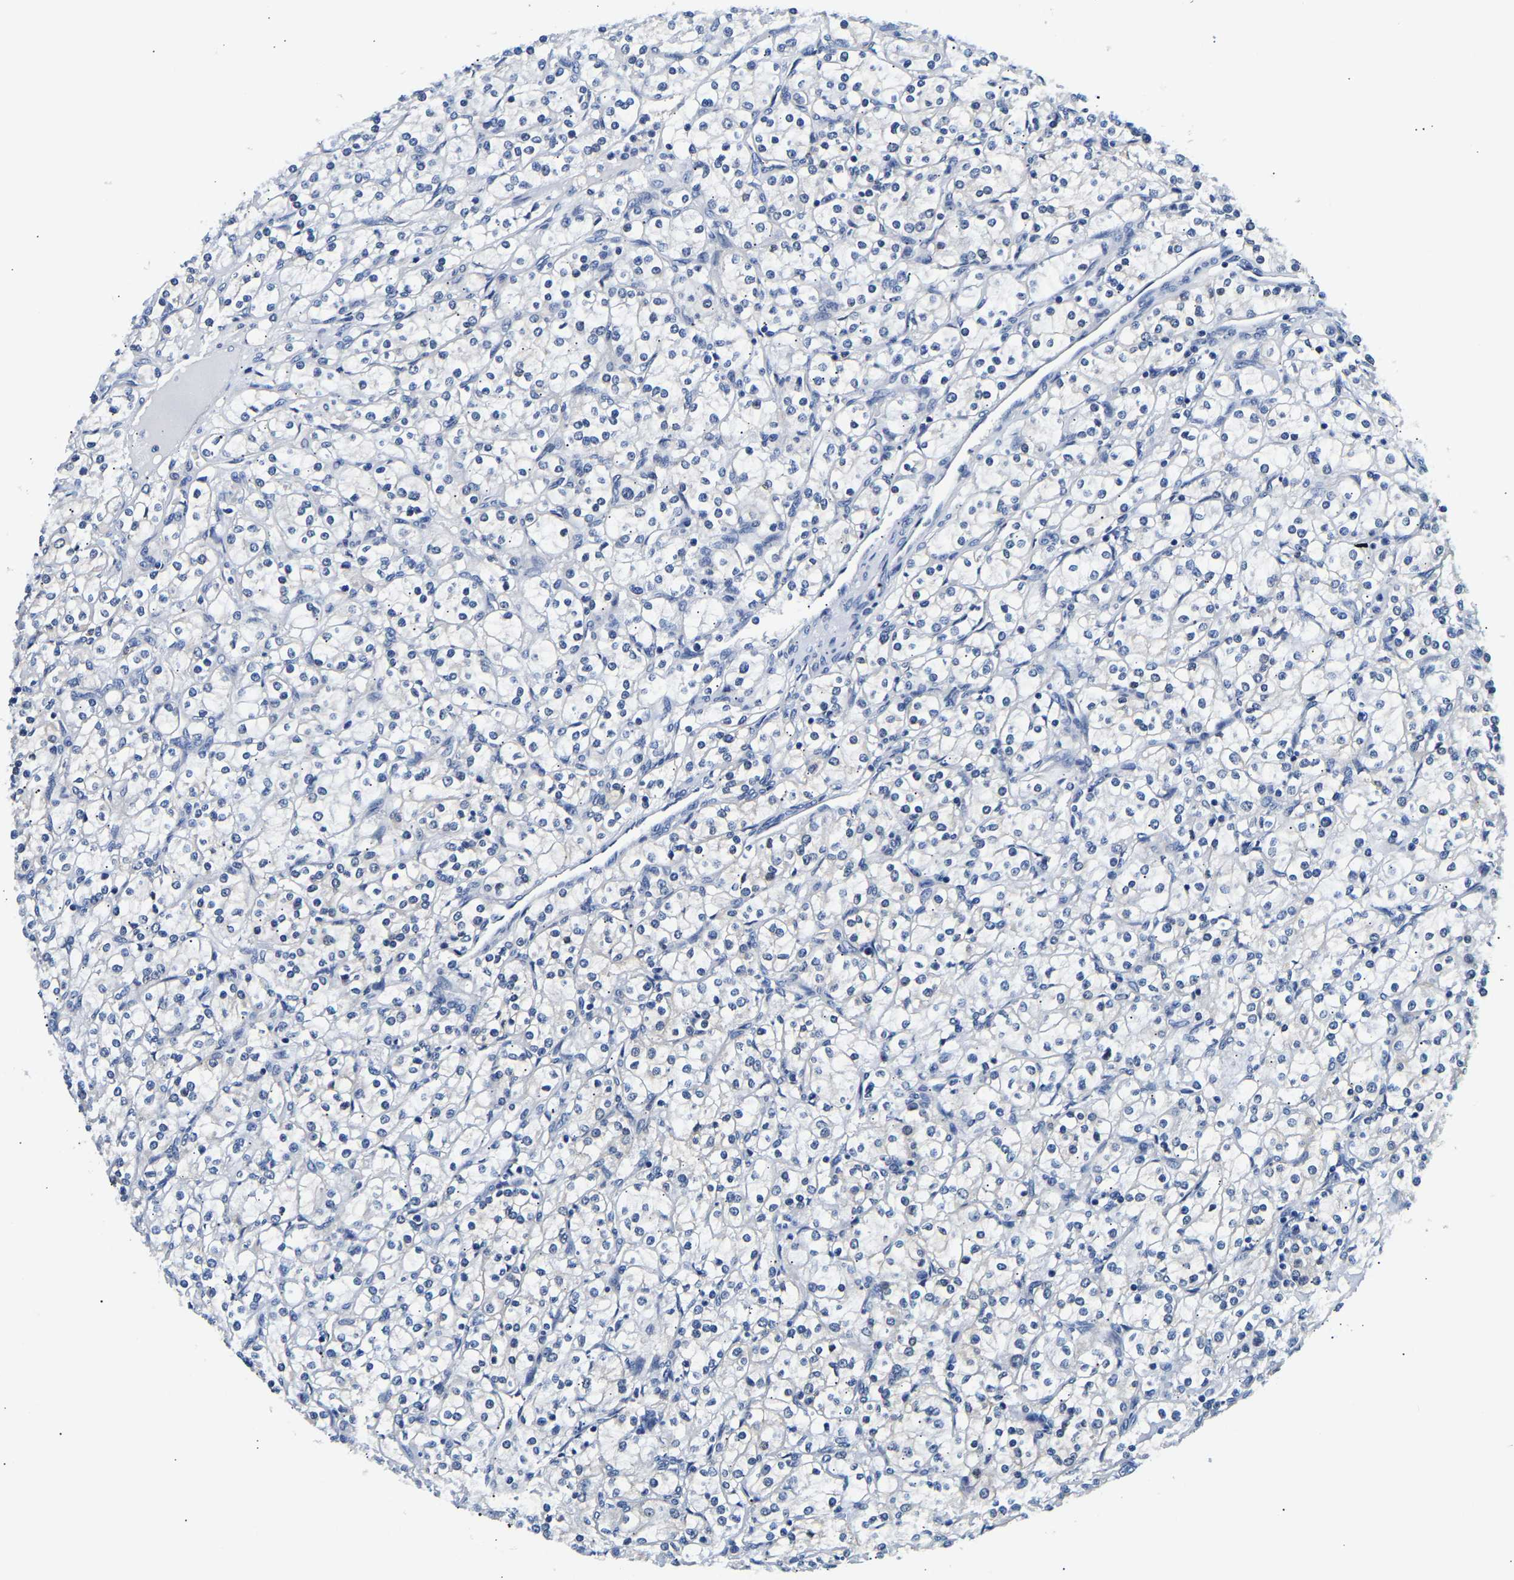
{"staining": {"intensity": "negative", "quantity": "none", "location": "none"}, "tissue": "renal cancer", "cell_type": "Tumor cells", "image_type": "cancer", "snomed": [{"axis": "morphology", "description": "Adenocarcinoma, NOS"}, {"axis": "topography", "description": "Kidney"}], "caption": "Renal cancer was stained to show a protein in brown. There is no significant staining in tumor cells.", "gene": "UCHL3", "patient": {"sex": "male", "age": 77}}